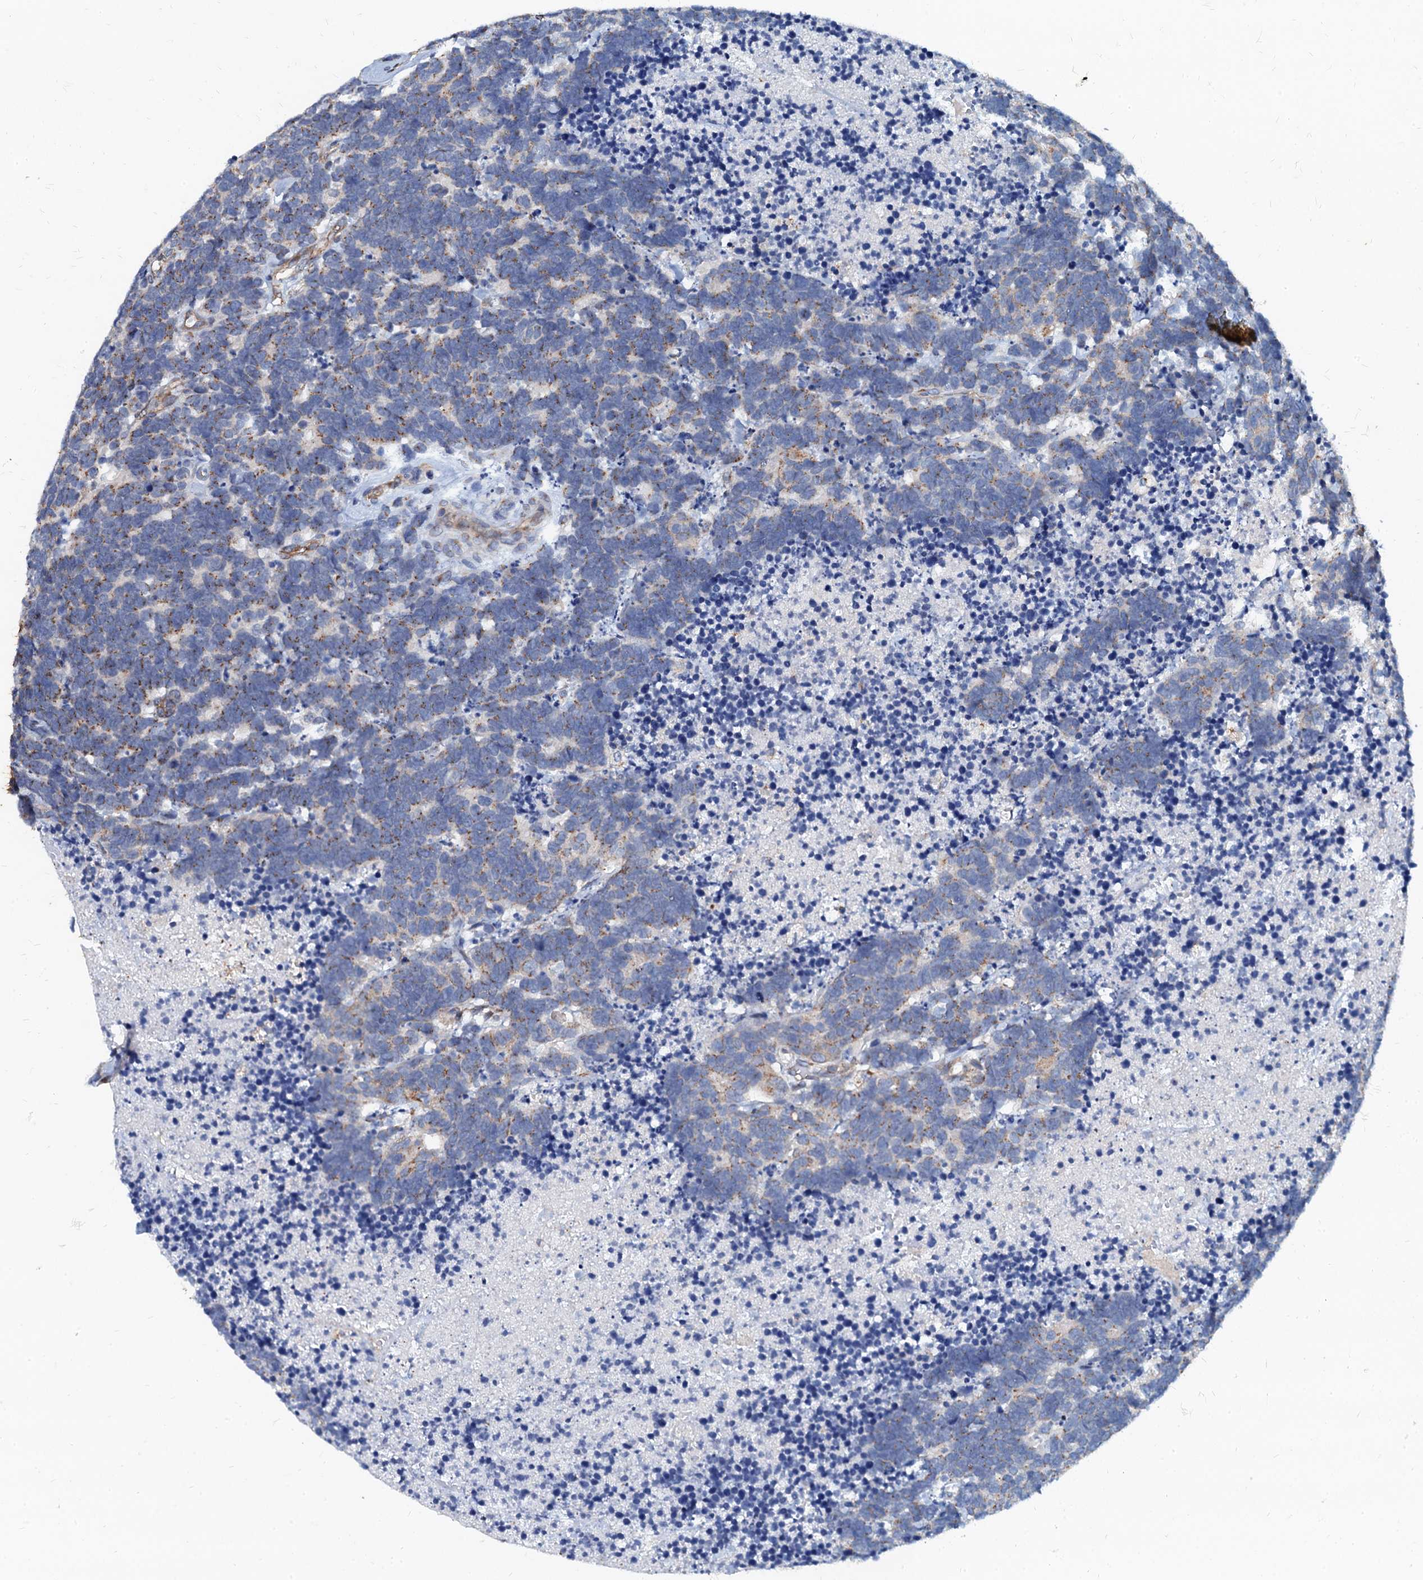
{"staining": {"intensity": "moderate", "quantity": "25%-75%", "location": "cytoplasmic/membranous"}, "tissue": "carcinoid", "cell_type": "Tumor cells", "image_type": "cancer", "snomed": [{"axis": "morphology", "description": "Carcinoma, NOS"}, {"axis": "morphology", "description": "Carcinoid, malignant, NOS"}, {"axis": "topography", "description": "Urinary bladder"}], "caption": "Immunohistochemistry micrograph of neoplastic tissue: human carcinoma stained using immunohistochemistry shows medium levels of moderate protein expression localized specifically in the cytoplasmic/membranous of tumor cells, appearing as a cytoplasmic/membranous brown color.", "gene": "NGRN", "patient": {"sex": "male", "age": 57}}